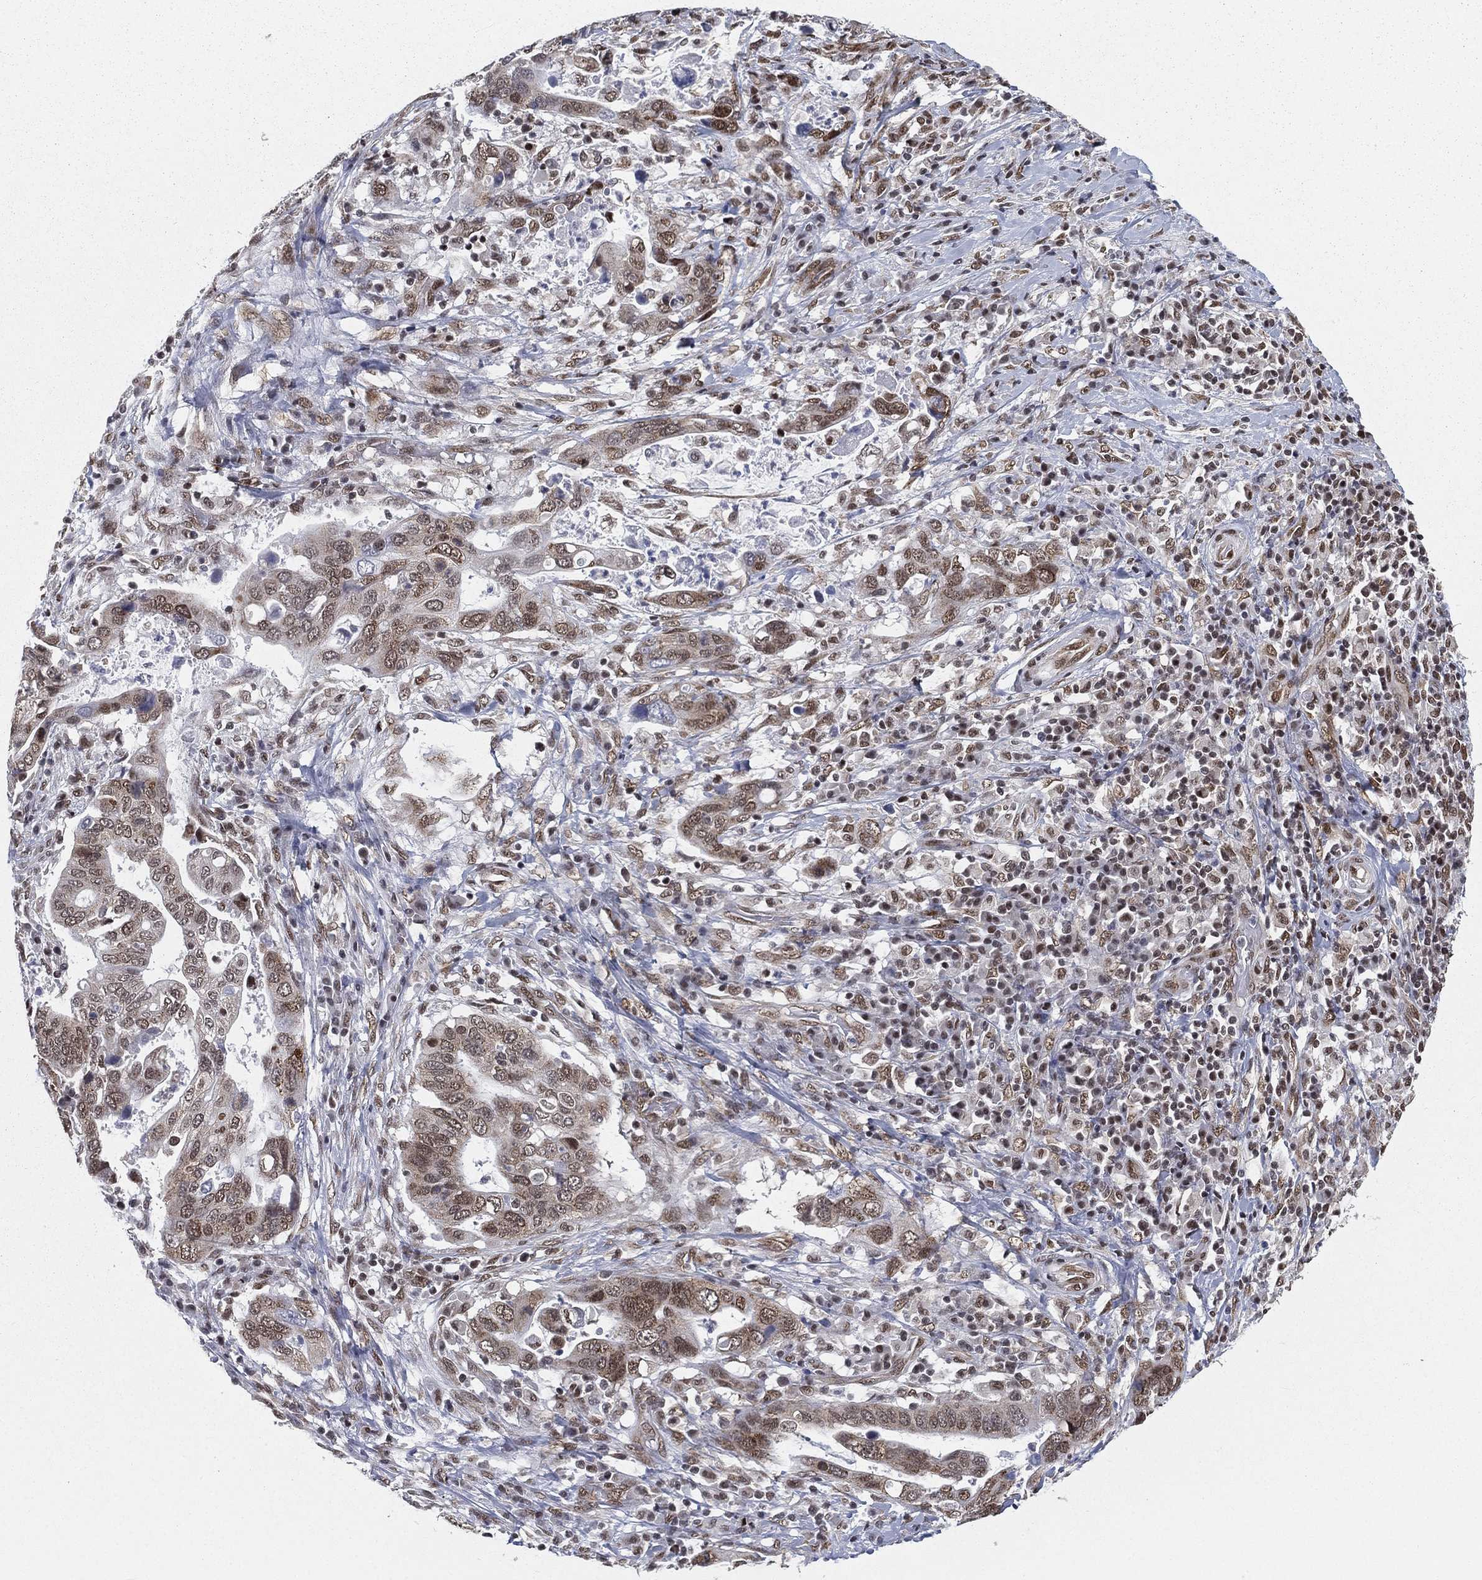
{"staining": {"intensity": "moderate", "quantity": "25%-75%", "location": "nuclear"}, "tissue": "stomach cancer", "cell_type": "Tumor cells", "image_type": "cancer", "snomed": [{"axis": "morphology", "description": "Adenocarcinoma, NOS"}, {"axis": "topography", "description": "Stomach"}], "caption": "High-power microscopy captured an immunohistochemistry micrograph of stomach adenocarcinoma, revealing moderate nuclear positivity in about 25%-75% of tumor cells. The staining was performed using DAB to visualize the protein expression in brown, while the nuclei were stained in blue with hematoxylin (Magnification: 20x).", "gene": "FUBP3", "patient": {"sex": "male", "age": 54}}